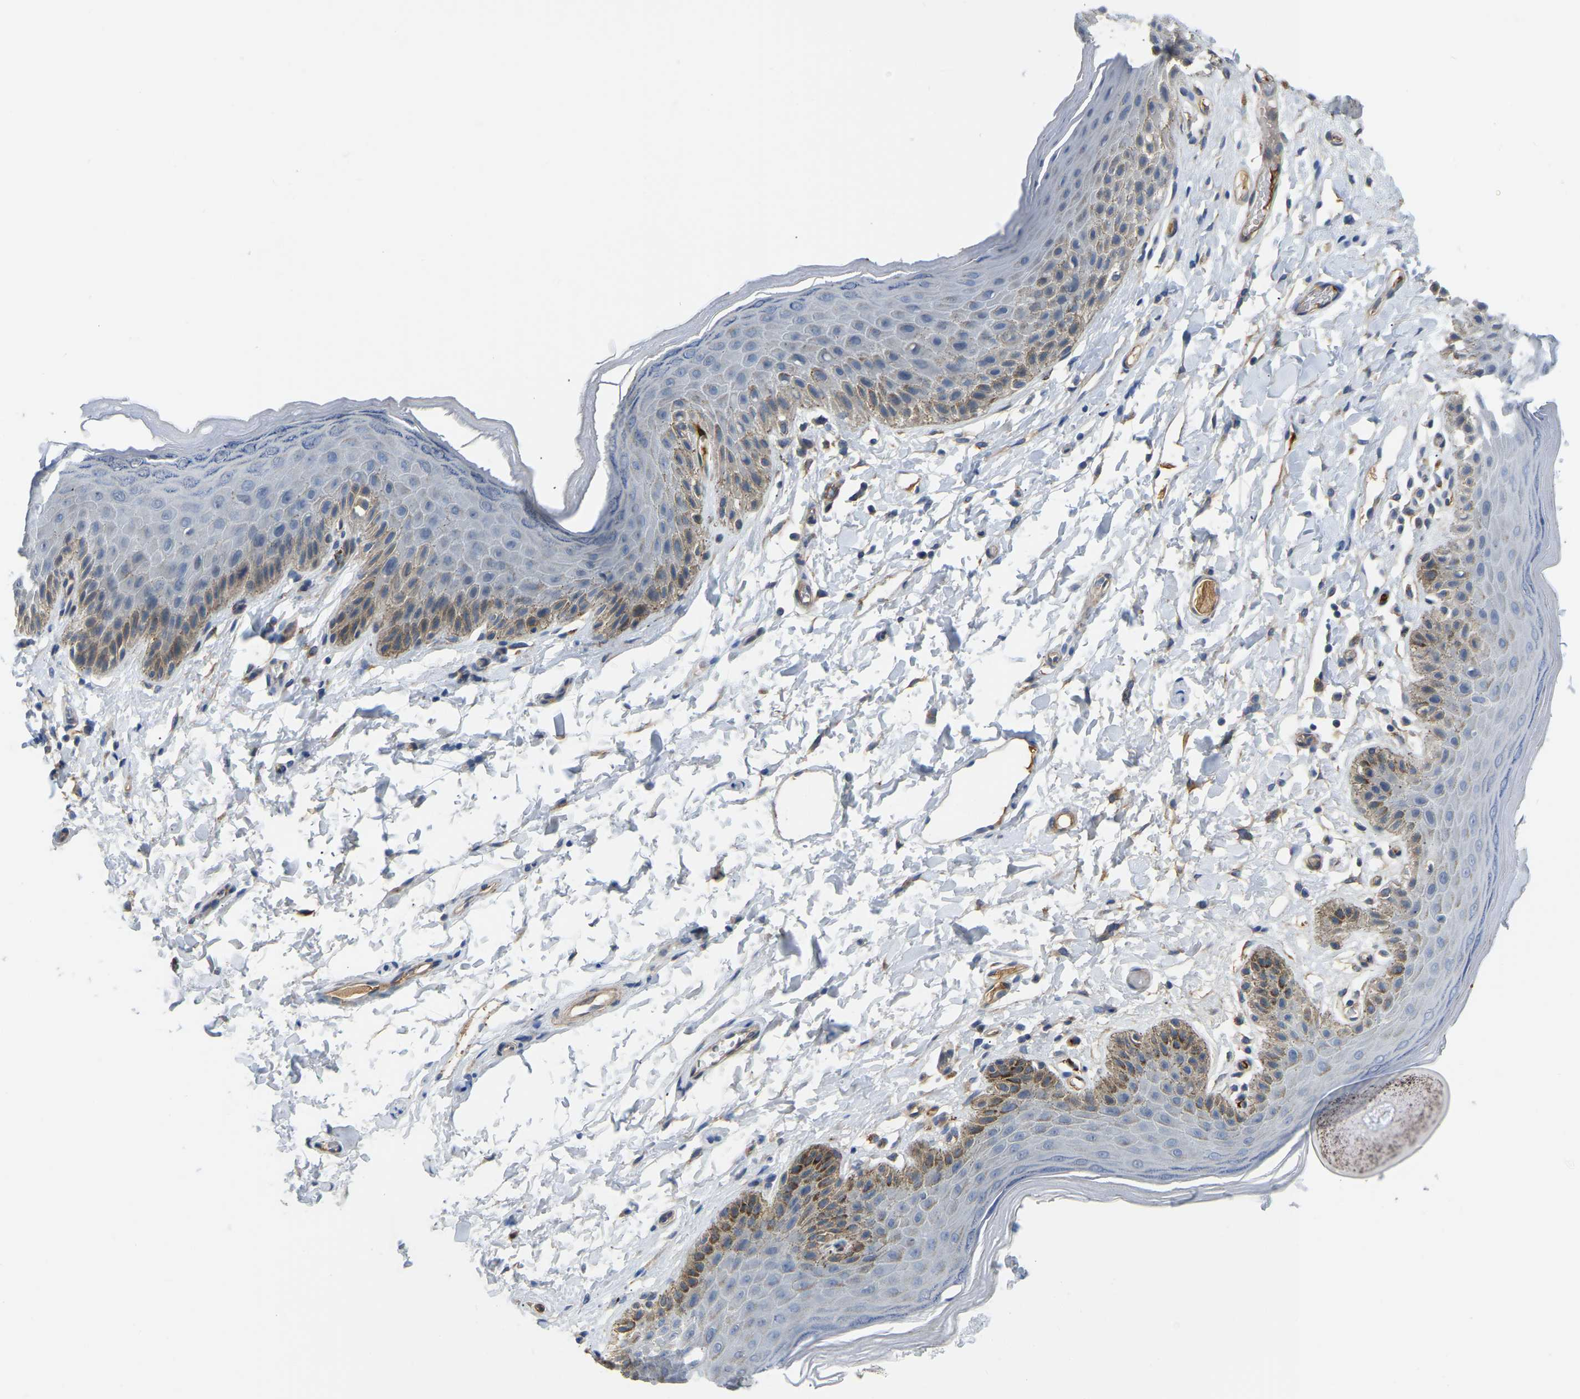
{"staining": {"intensity": "moderate", "quantity": "<25%", "location": "cytoplasmic/membranous"}, "tissue": "skin", "cell_type": "Epidermal cells", "image_type": "normal", "snomed": [{"axis": "morphology", "description": "Normal tissue, NOS"}, {"axis": "topography", "description": "Anal"}], "caption": "There is low levels of moderate cytoplasmic/membranous expression in epidermal cells of normal skin, as demonstrated by immunohistochemical staining (brown color).", "gene": "HIGD2B", "patient": {"sex": "male", "age": 44}}